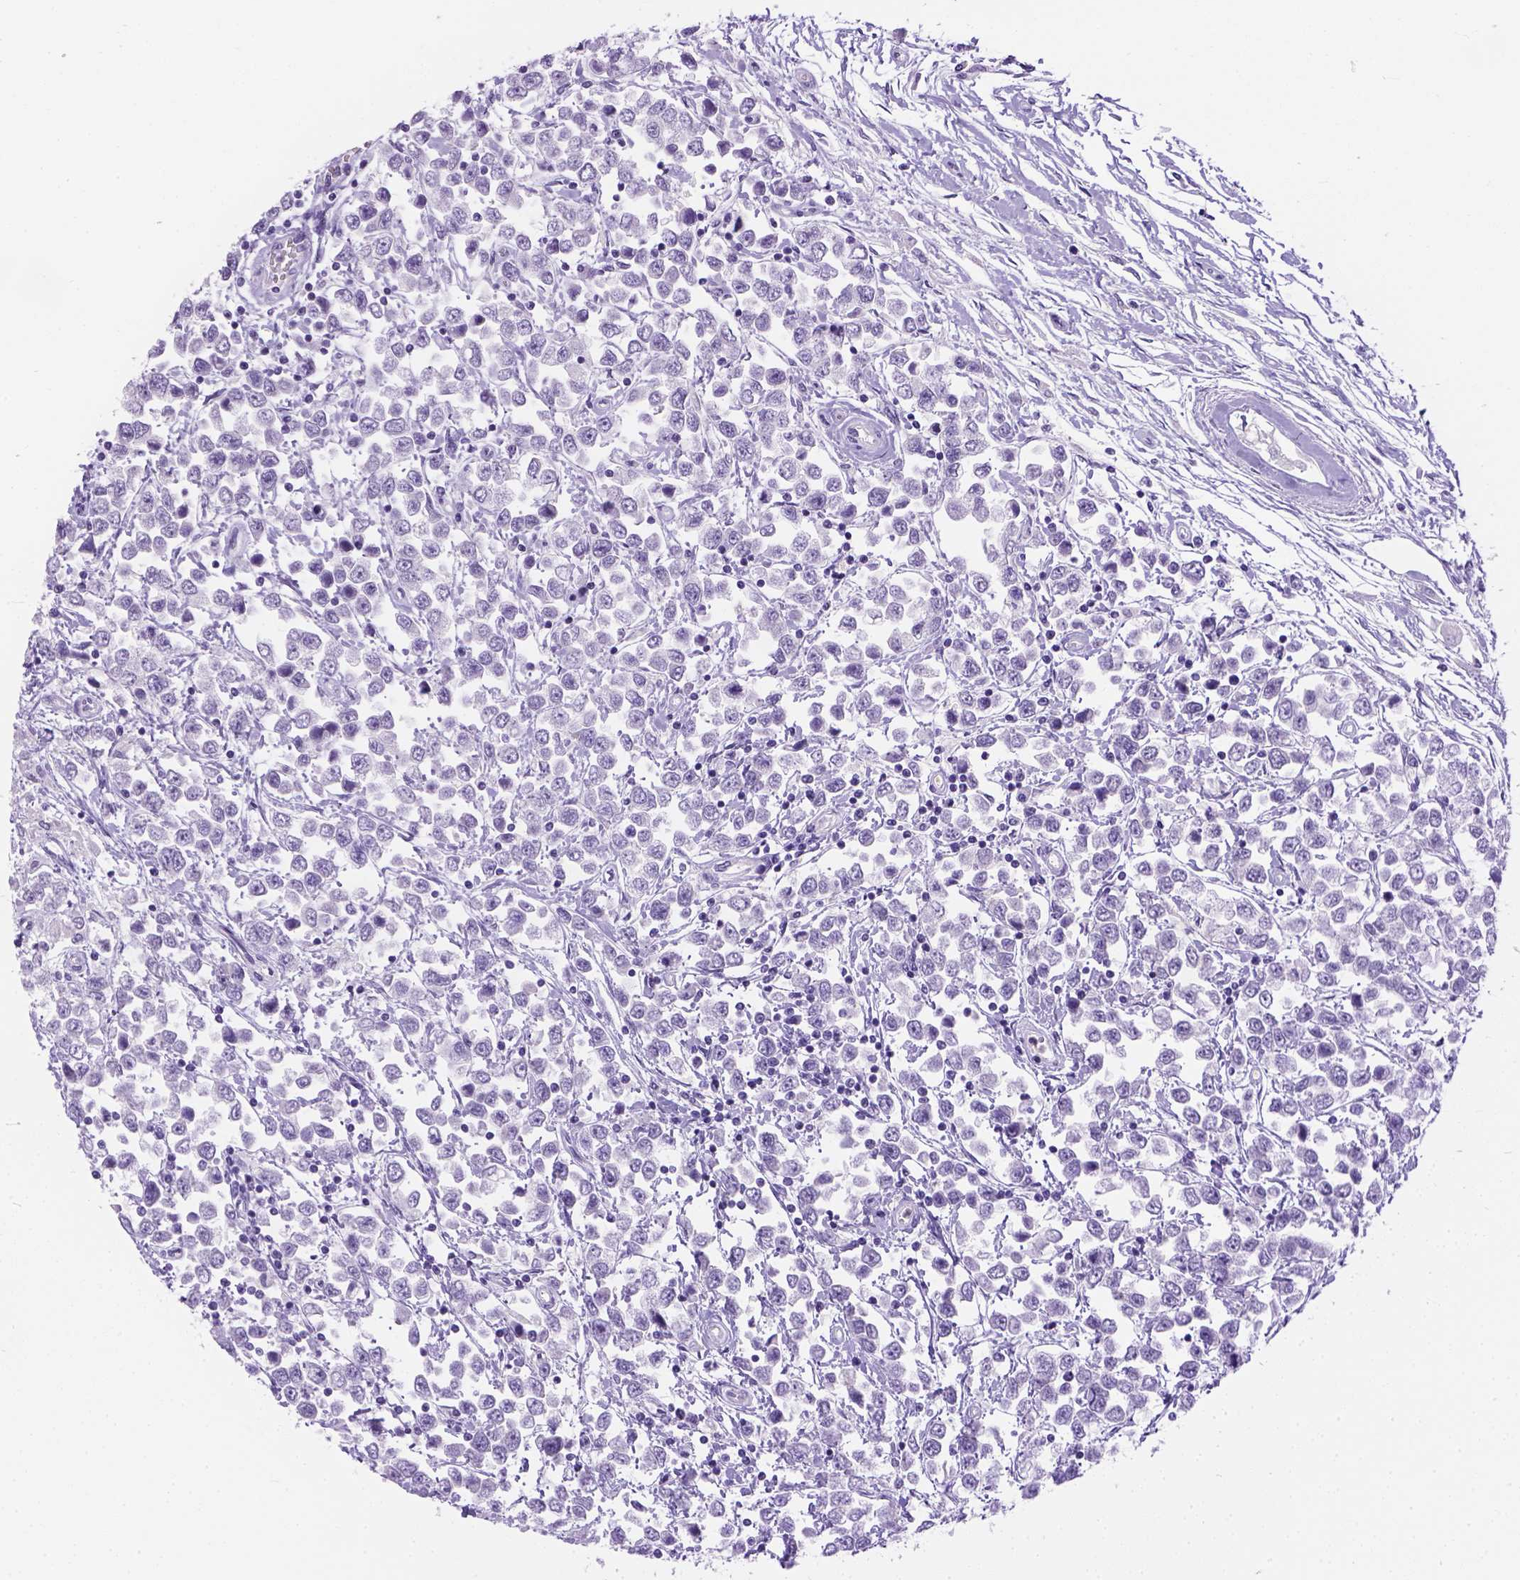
{"staining": {"intensity": "negative", "quantity": "none", "location": "none"}, "tissue": "testis cancer", "cell_type": "Tumor cells", "image_type": "cancer", "snomed": [{"axis": "morphology", "description": "Seminoma, NOS"}, {"axis": "topography", "description": "Testis"}], "caption": "Tumor cells show no significant expression in testis cancer. (DAB (3,3'-diaminobenzidine) immunohistochemistry visualized using brightfield microscopy, high magnification).", "gene": "TMEM38A", "patient": {"sex": "male", "age": 34}}